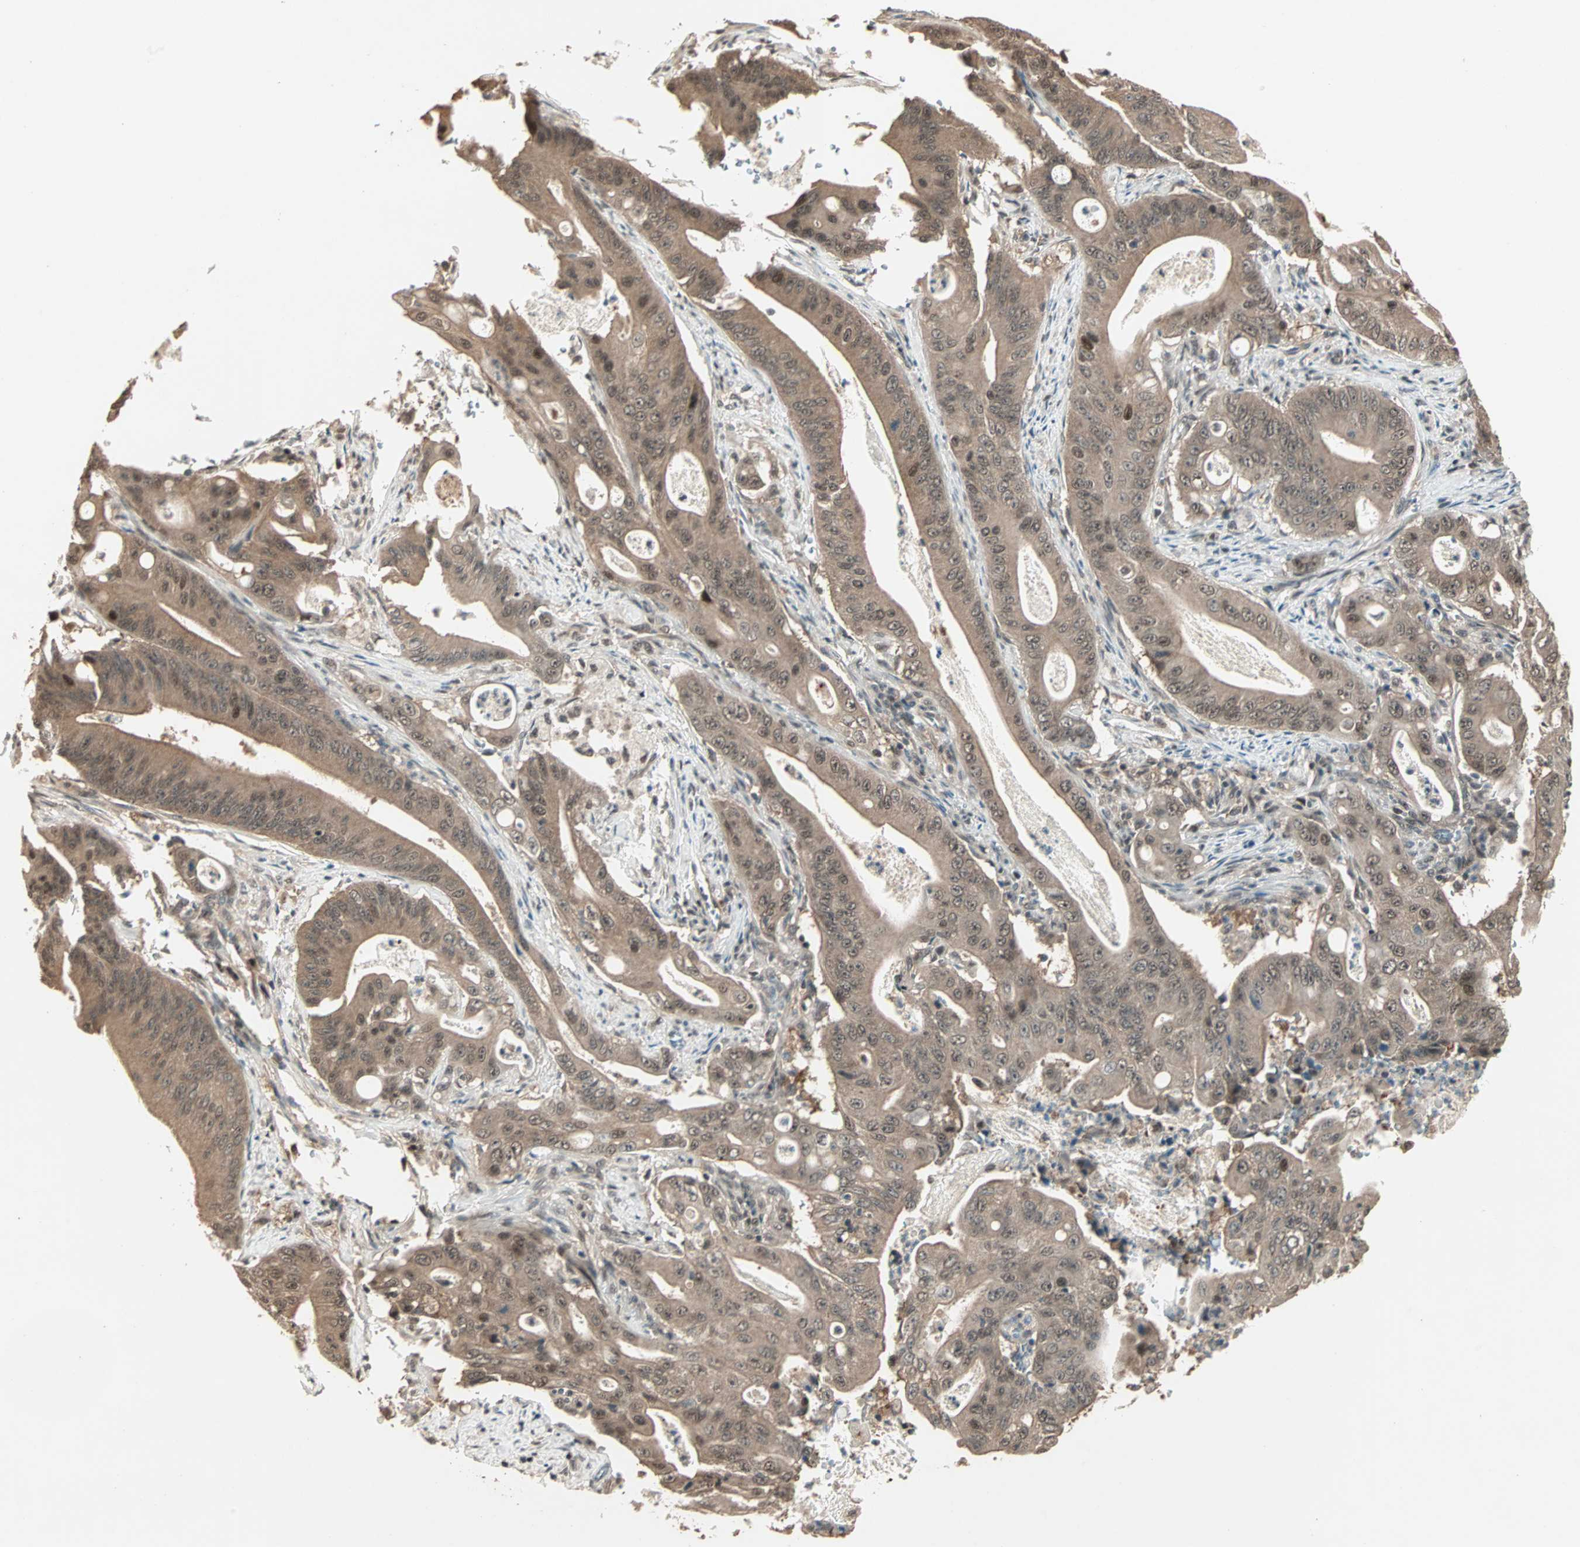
{"staining": {"intensity": "moderate", "quantity": ">75%", "location": "cytoplasmic/membranous,nuclear"}, "tissue": "pancreatic cancer", "cell_type": "Tumor cells", "image_type": "cancer", "snomed": [{"axis": "morphology", "description": "Normal tissue, NOS"}, {"axis": "topography", "description": "Lymph node"}], "caption": "A histopathology image of pancreatic cancer stained for a protein shows moderate cytoplasmic/membranous and nuclear brown staining in tumor cells.", "gene": "ZNF701", "patient": {"sex": "male", "age": 62}}